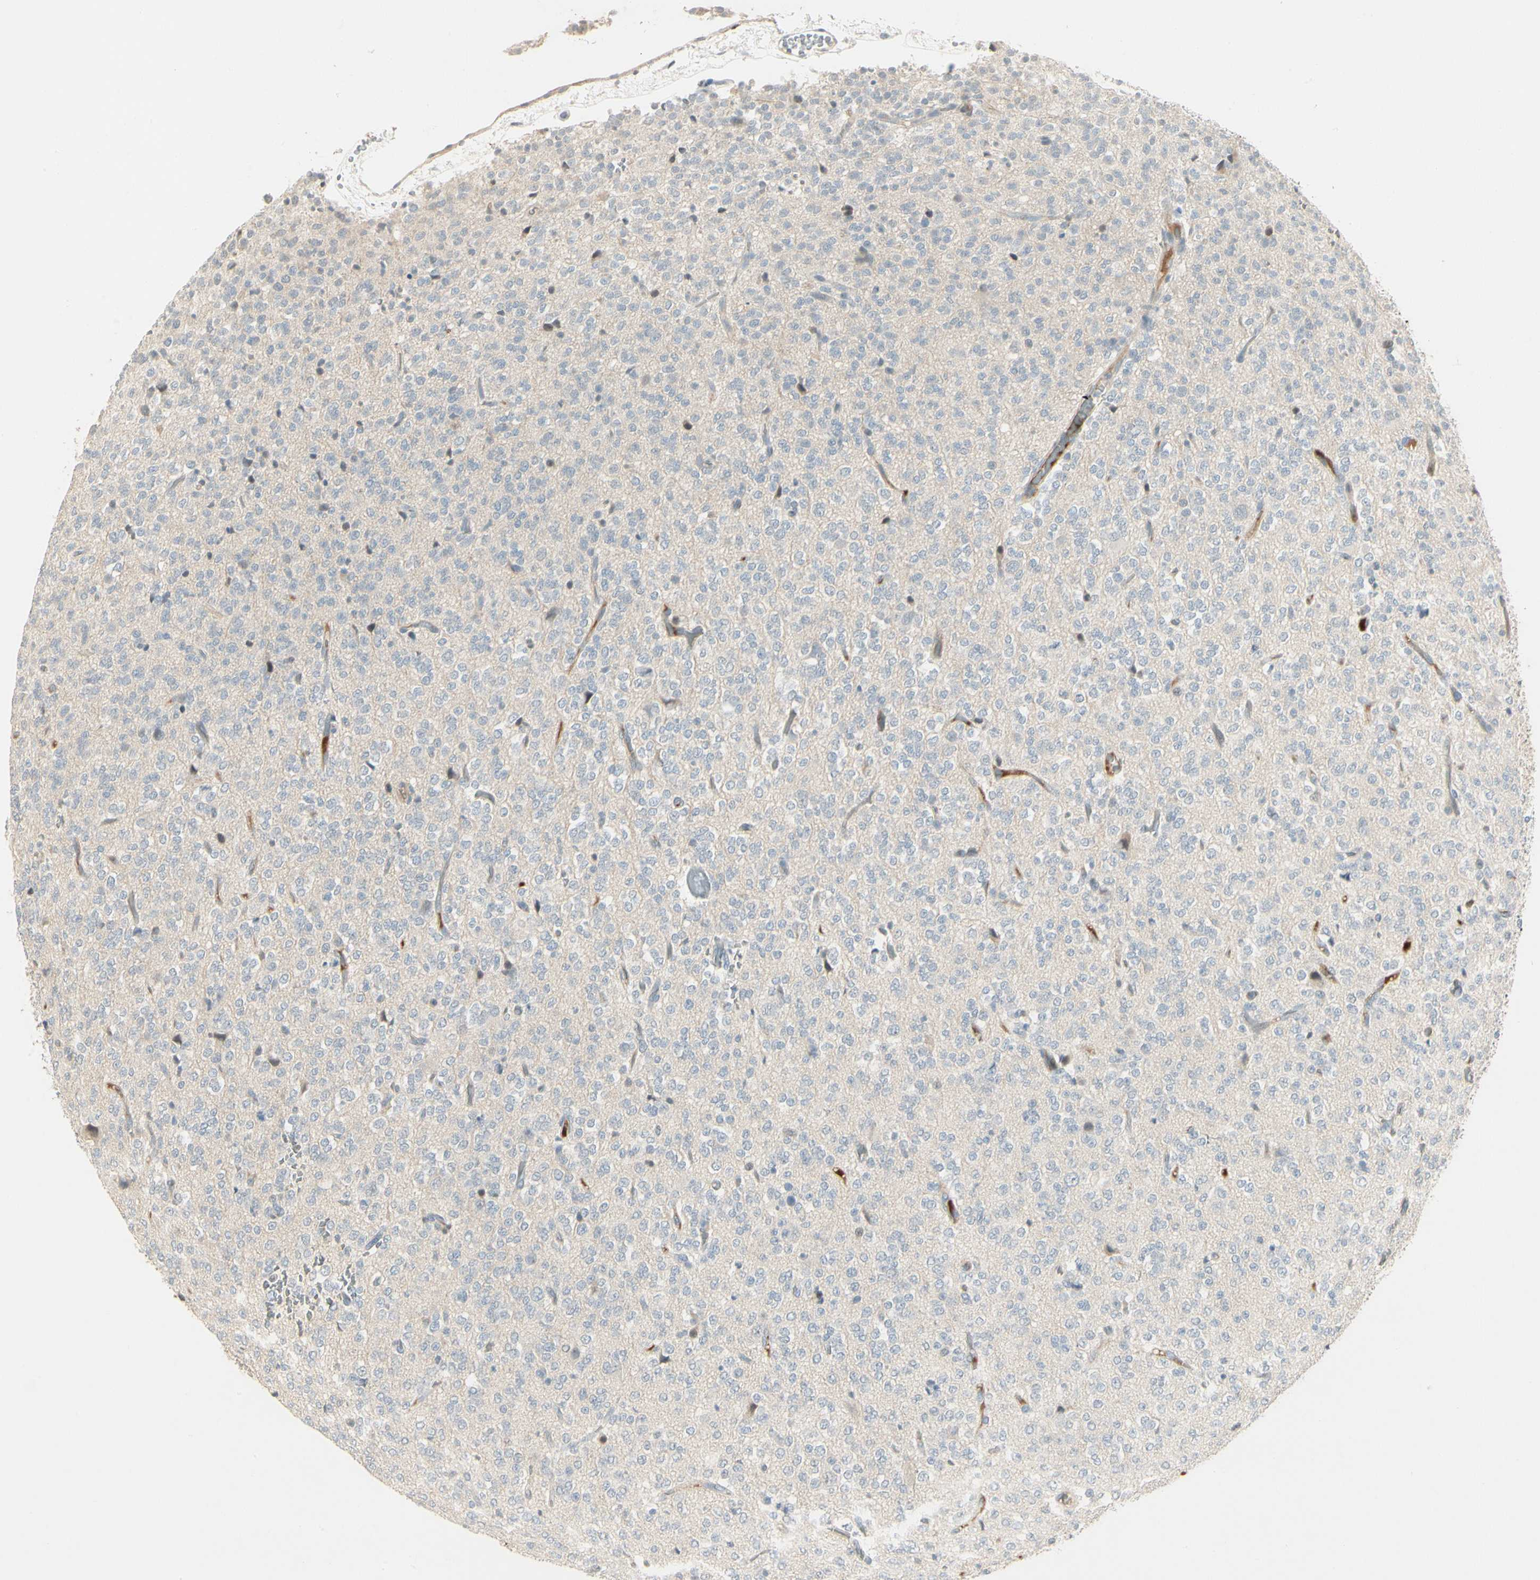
{"staining": {"intensity": "negative", "quantity": "none", "location": "none"}, "tissue": "glioma", "cell_type": "Tumor cells", "image_type": "cancer", "snomed": [{"axis": "morphology", "description": "Glioma, malignant, Low grade"}, {"axis": "topography", "description": "Brain"}], "caption": "Tumor cells are negative for brown protein staining in glioma.", "gene": "SKIL", "patient": {"sex": "male", "age": 38}}